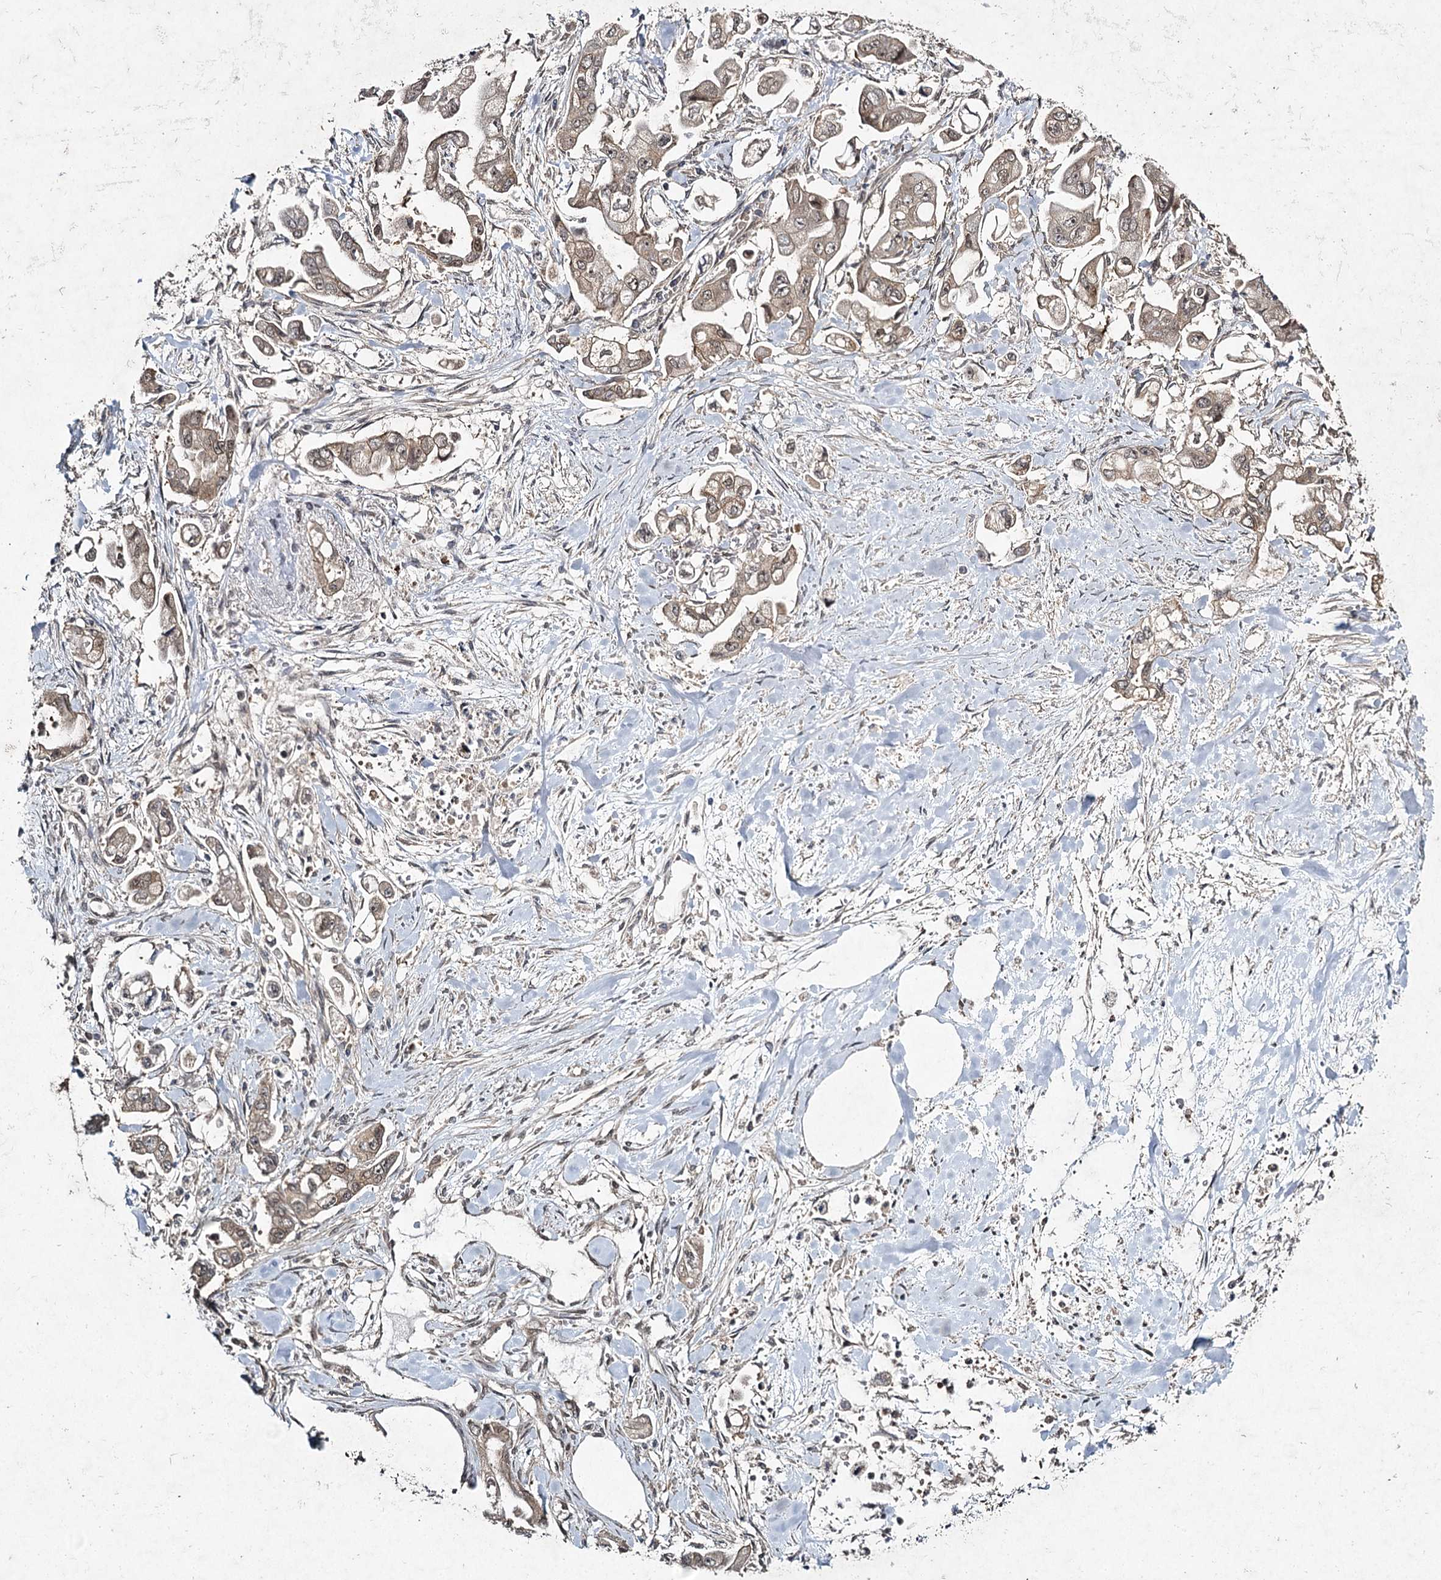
{"staining": {"intensity": "moderate", "quantity": ">75%", "location": "cytoplasmic/membranous"}, "tissue": "stomach cancer", "cell_type": "Tumor cells", "image_type": "cancer", "snomed": [{"axis": "morphology", "description": "Adenocarcinoma, NOS"}, {"axis": "topography", "description": "Stomach"}], "caption": "Approximately >75% of tumor cells in human stomach cancer show moderate cytoplasmic/membranous protein expression as visualized by brown immunohistochemical staining.", "gene": "DCUN1D4", "patient": {"sex": "male", "age": 62}}